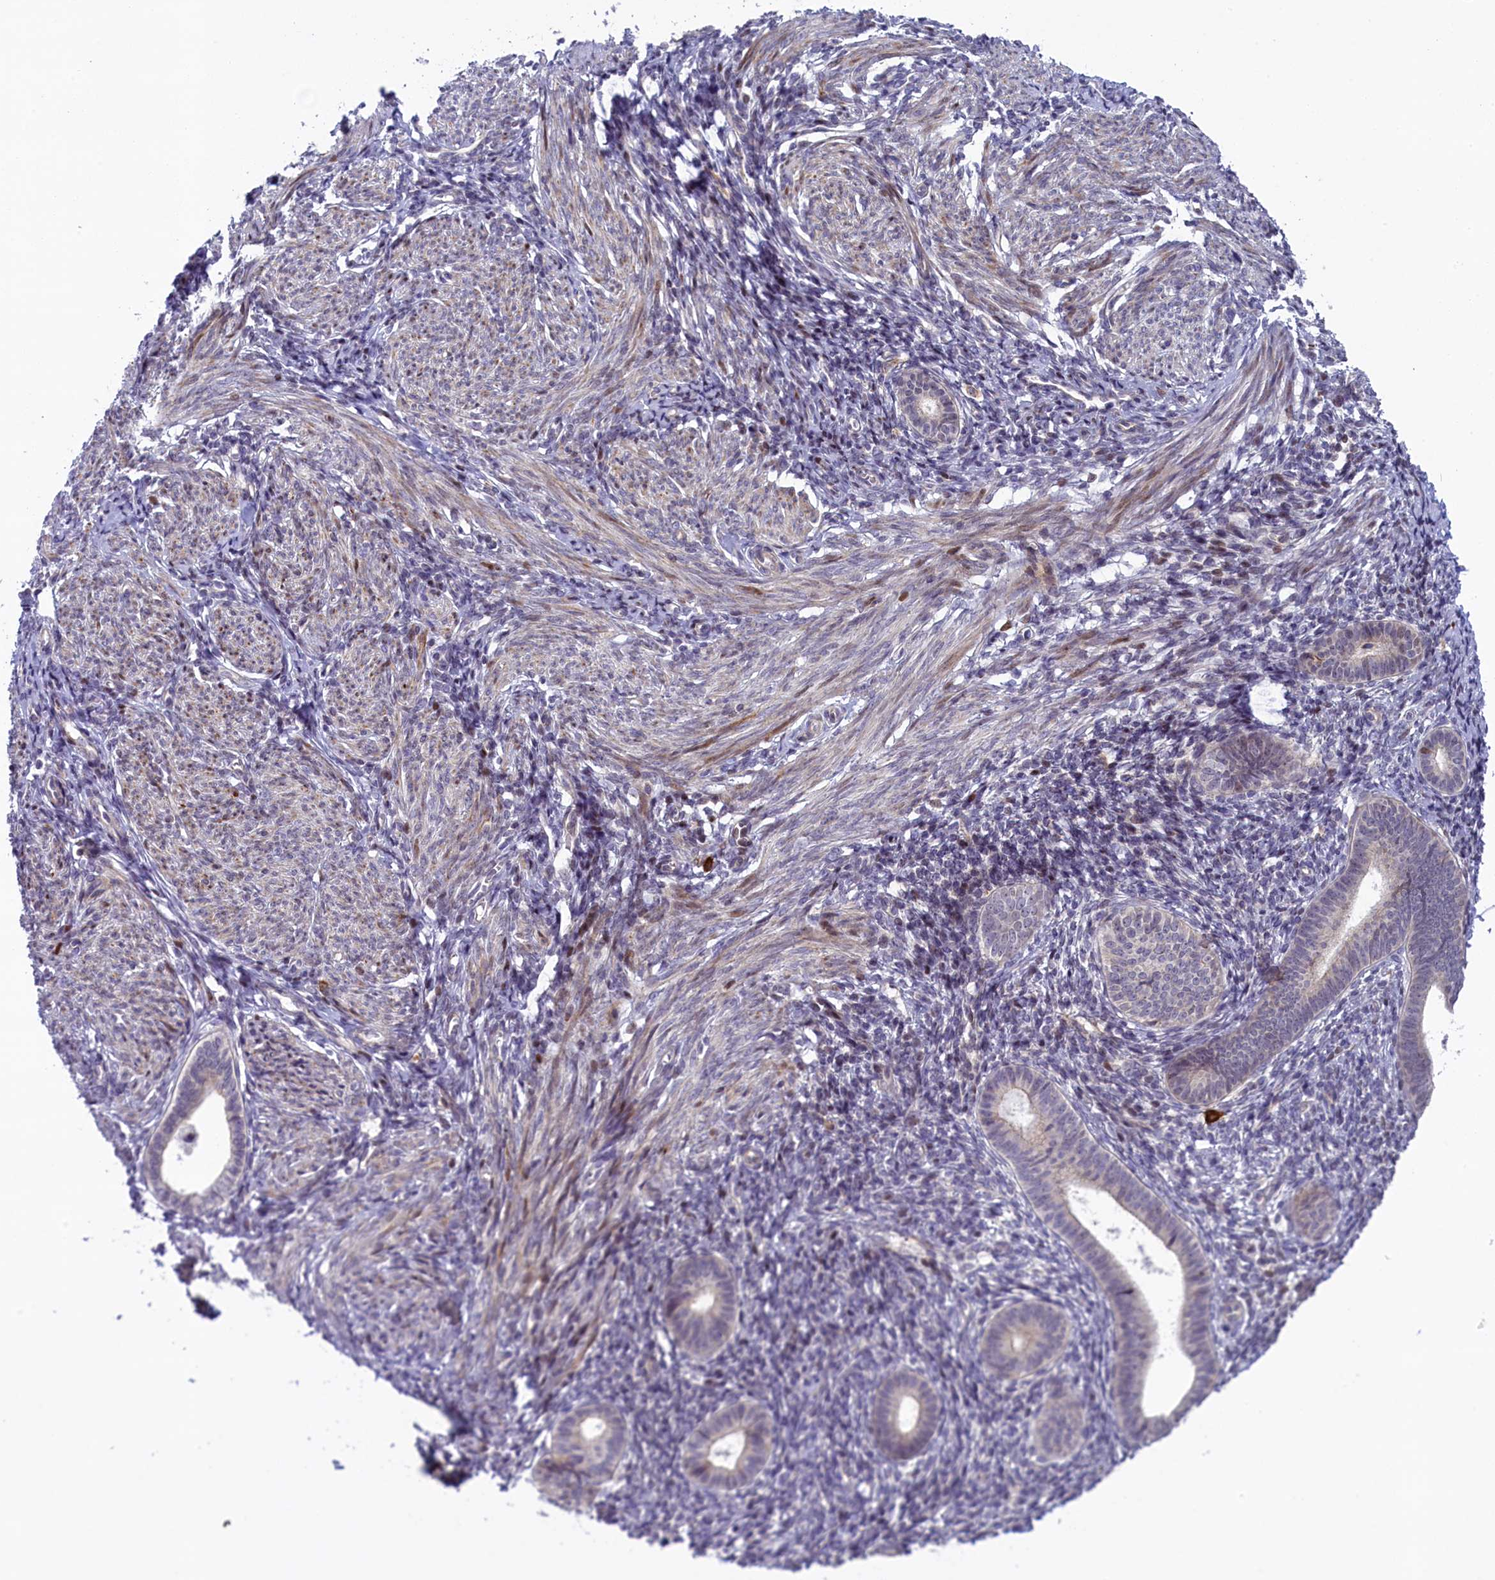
{"staining": {"intensity": "negative", "quantity": "none", "location": "none"}, "tissue": "endometrium", "cell_type": "Cells in endometrial stroma", "image_type": "normal", "snomed": [{"axis": "morphology", "description": "Normal tissue, NOS"}, {"axis": "morphology", "description": "Adenocarcinoma, NOS"}, {"axis": "topography", "description": "Endometrium"}], "caption": "Immunohistochemistry (IHC) micrograph of benign endometrium stained for a protein (brown), which demonstrates no positivity in cells in endometrial stroma. Brightfield microscopy of IHC stained with DAB (3,3'-diaminobenzidine) (brown) and hematoxylin (blue), captured at high magnification.", "gene": "CCL23", "patient": {"sex": "female", "age": 57}}